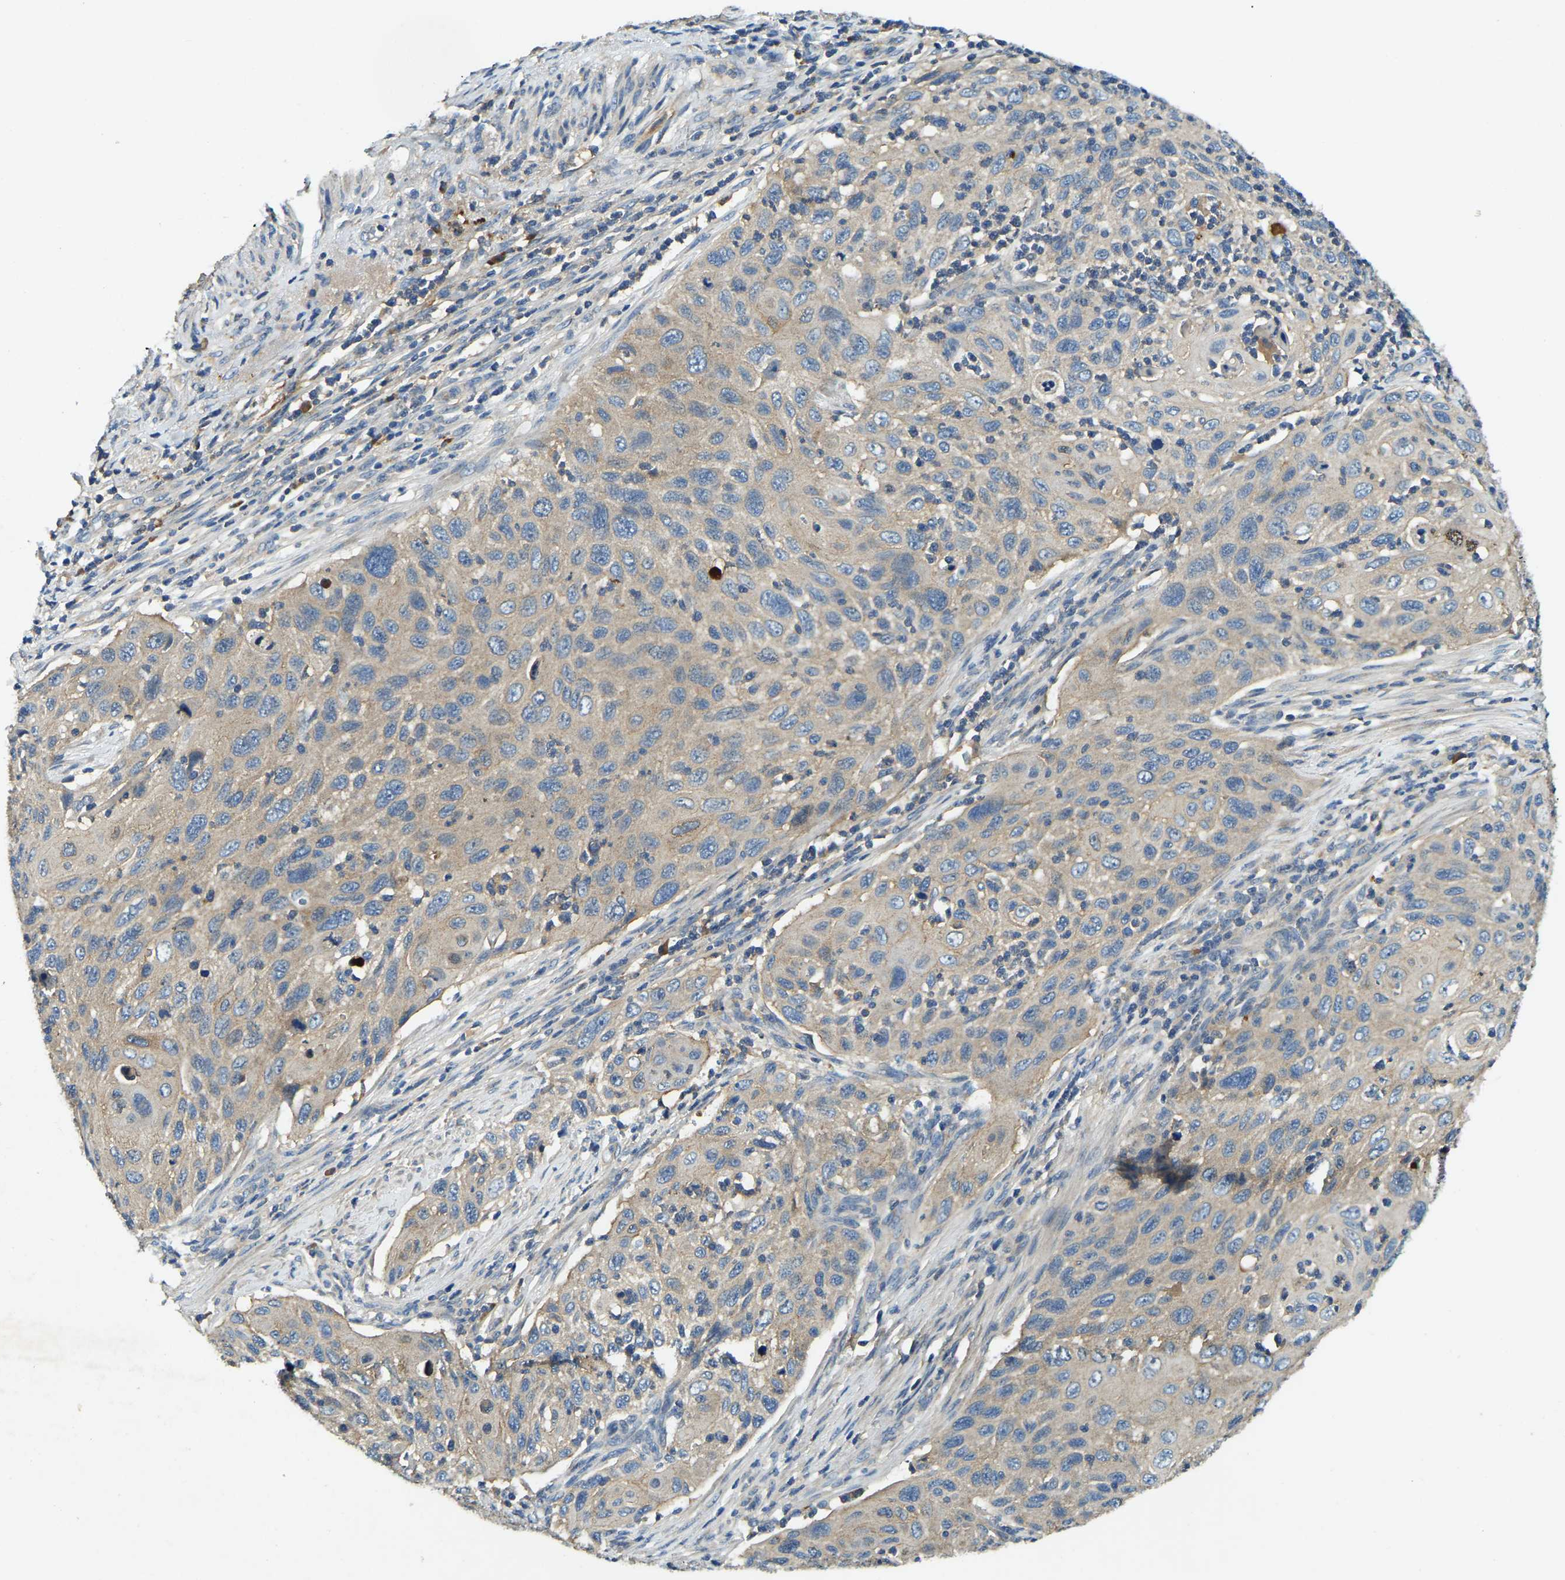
{"staining": {"intensity": "negative", "quantity": "none", "location": "none"}, "tissue": "cervical cancer", "cell_type": "Tumor cells", "image_type": "cancer", "snomed": [{"axis": "morphology", "description": "Squamous cell carcinoma, NOS"}, {"axis": "topography", "description": "Cervix"}], "caption": "An immunohistochemistry image of cervical cancer (squamous cell carcinoma) is shown. There is no staining in tumor cells of cervical cancer (squamous cell carcinoma).", "gene": "ATP8B1", "patient": {"sex": "female", "age": 70}}